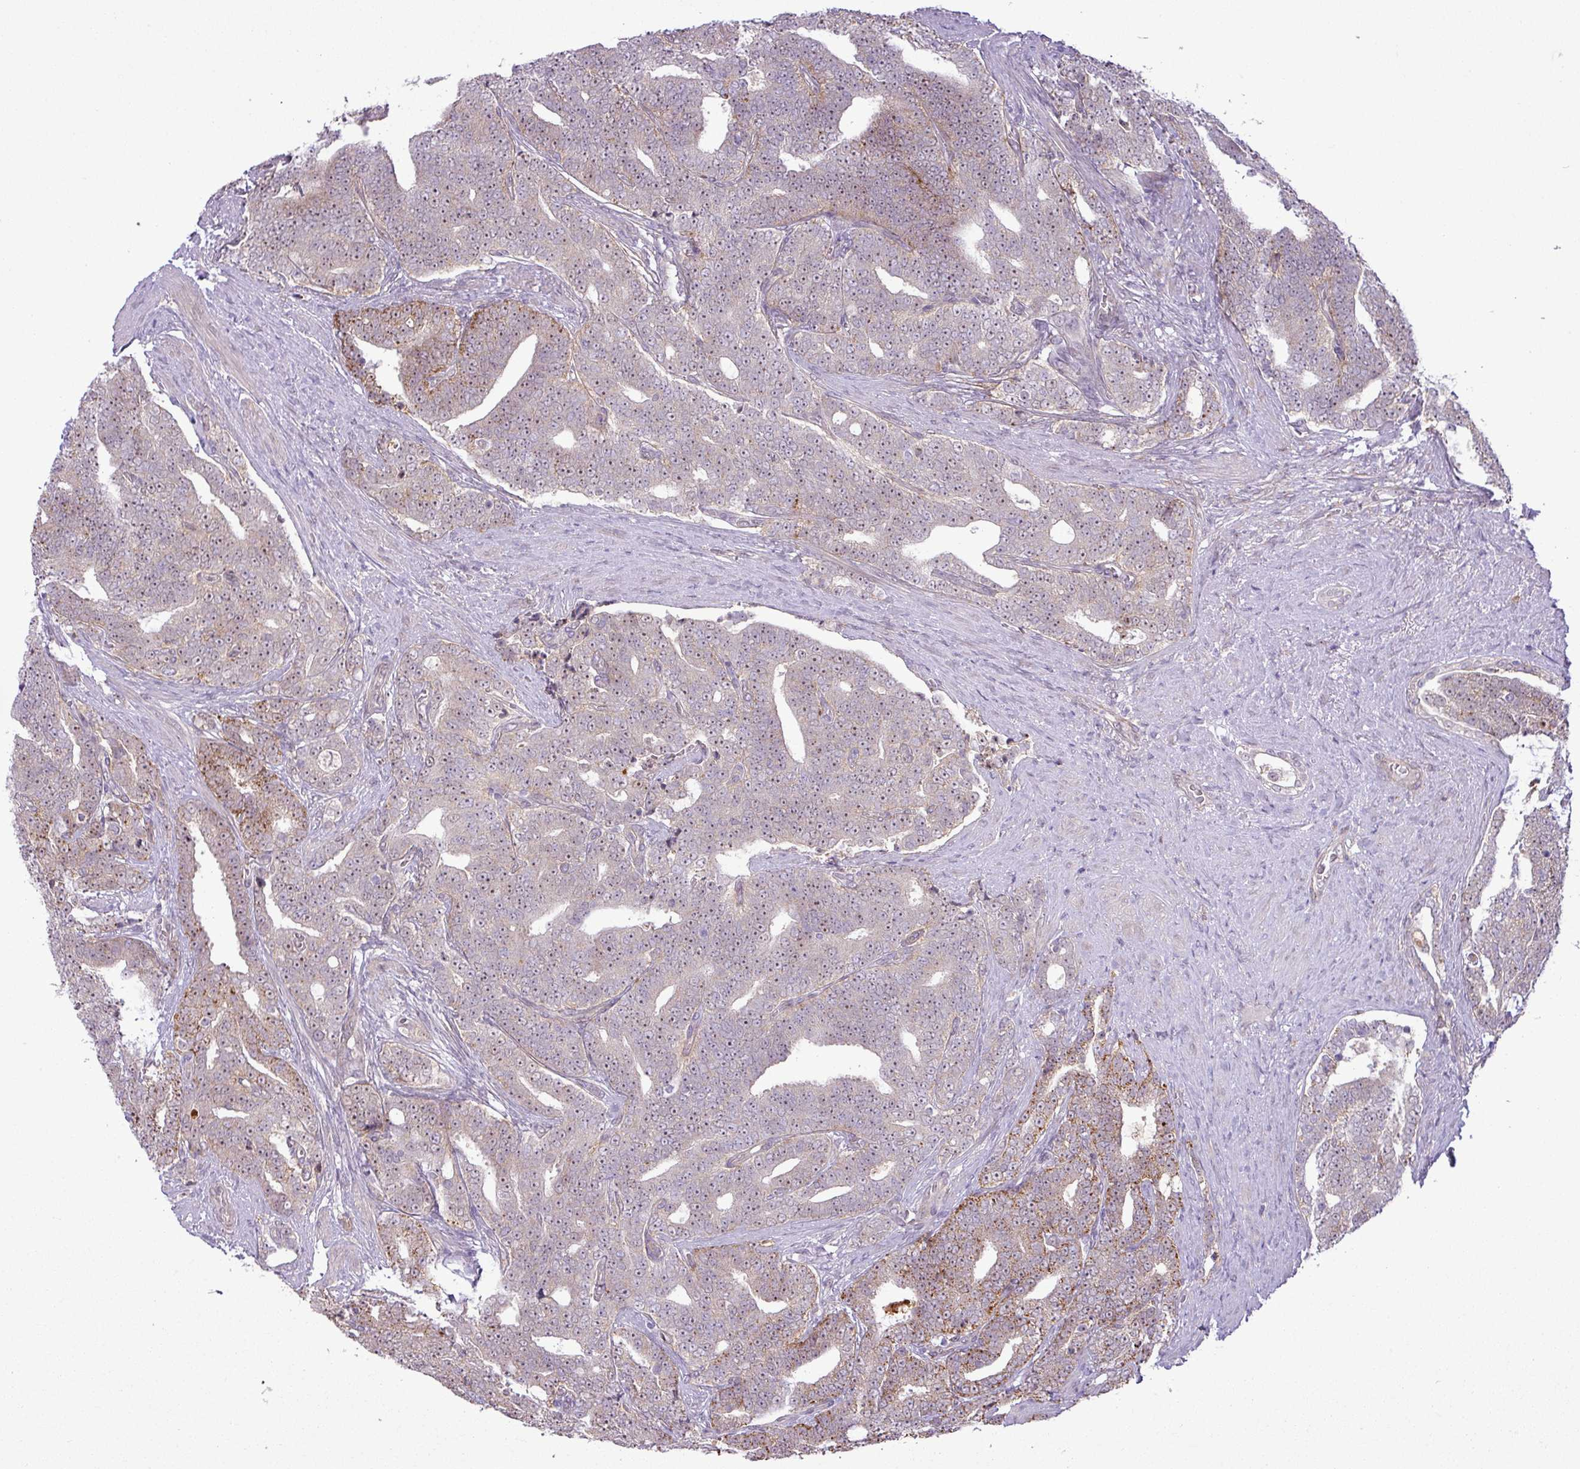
{"staining": {"intensity": "moderate", "quantity": "25%-75%", "location": "cytoplasmic/membranous,nuclear"}, "tissue": "prostate cancer", "cell_type": "Tumor cells", "image_type": "cancer", "snomed": [{"axis": "morphology", "description": "Adenocarcinoma, High grade"}, {"axis": "topography", "description": "Prostate and seminal vesicle, NOS"}], "caption": "IHC staining of adenocarcinoma (high-grade) (prostate), which demonstrates medium levels of moderate cytoplasmic/membranous and nuclear staining in approximately 25%-75% of tumor cells indicating moderate cytoplasmic/membranous and nuclear protein positivity. The staining was performed using DAB (brown) for protein detection and nuclei were counterstained in hematoxylin (blue).", "gene": "MAK16", "patient": {"sex": "male", "age": 67}}